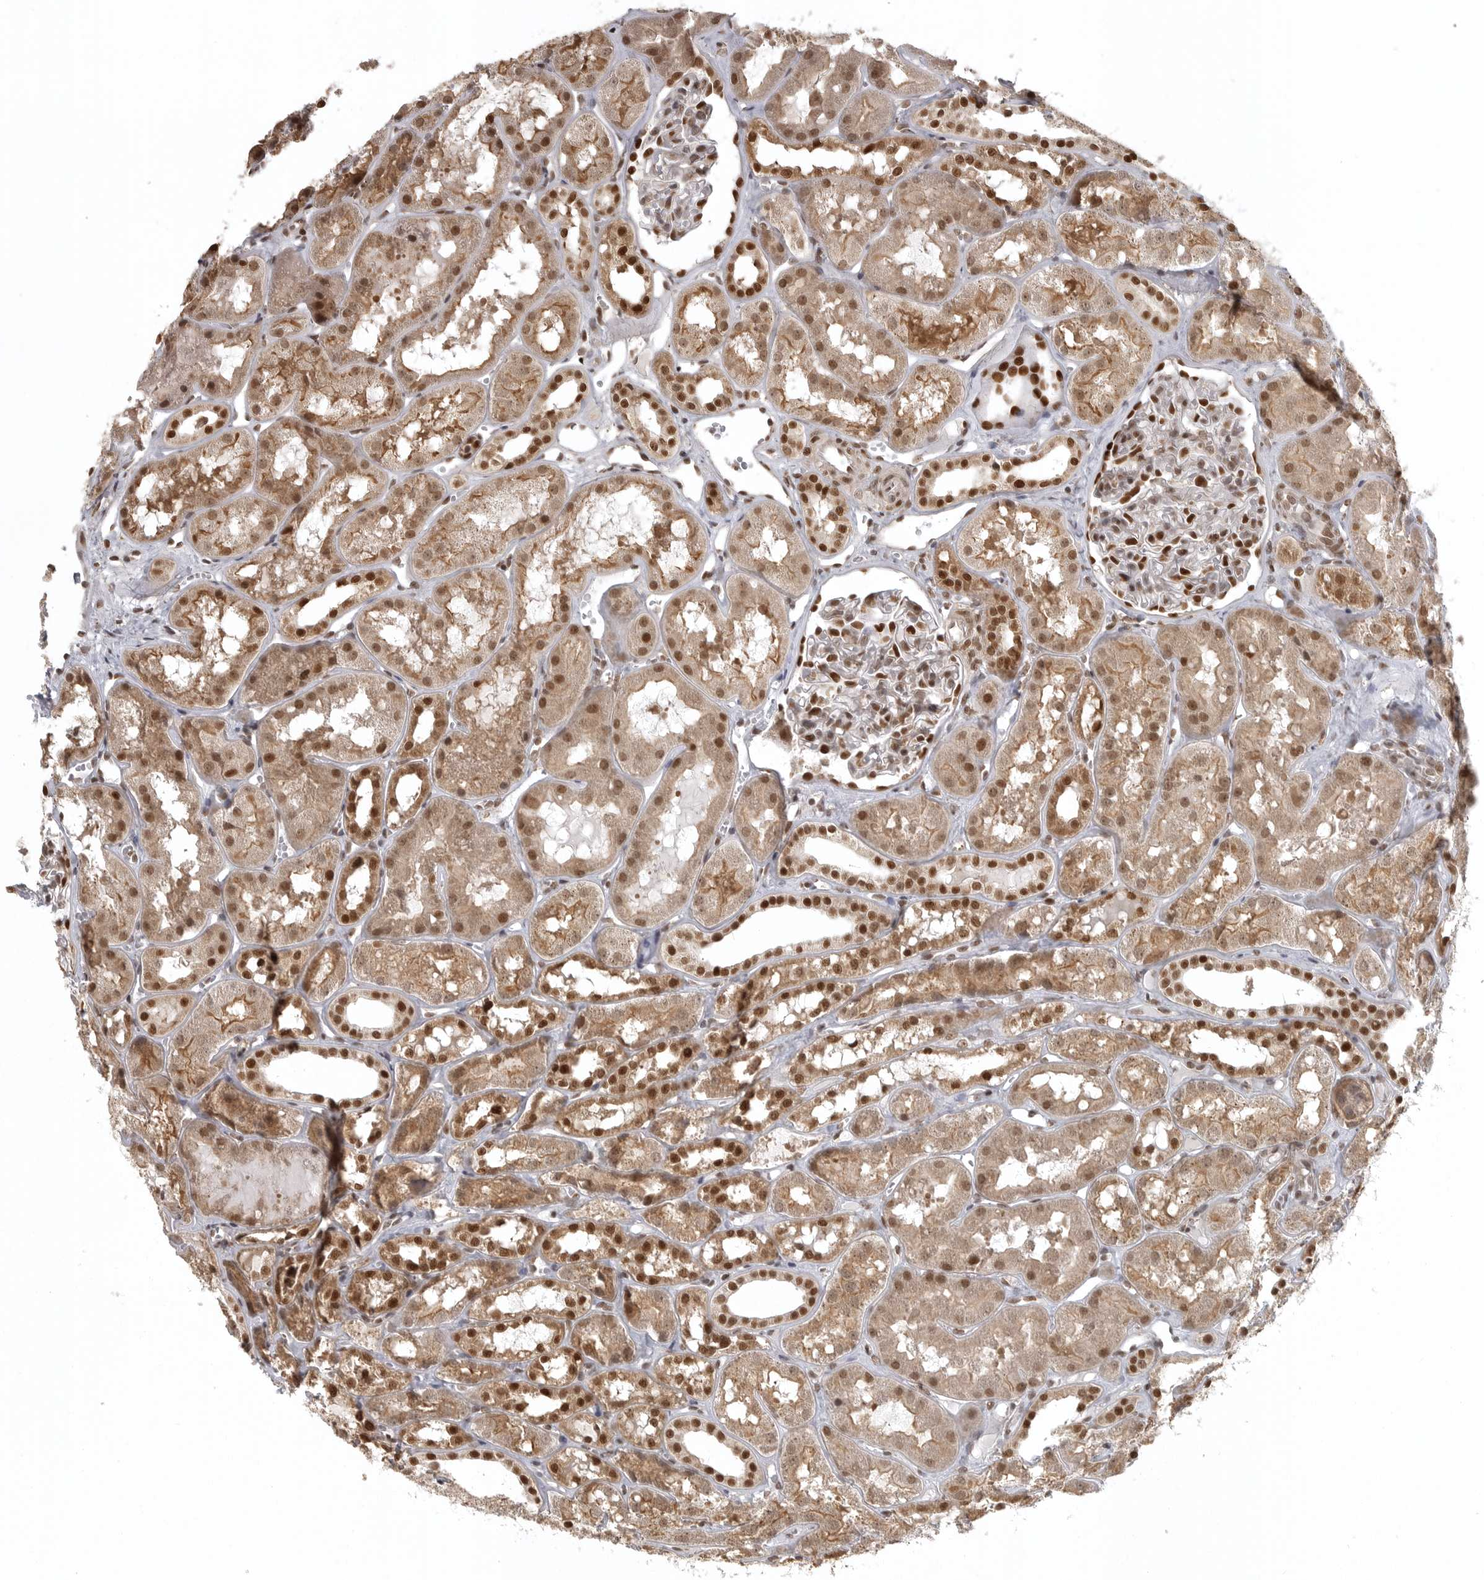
{"staining": {"intensity": "strong", "quantity": "25%-75%", "location": "nuclear"}, "tissue": "kidney", "cell_type": "Cells in glomeruli", "image_type": "normal", "snomed": [{"axis": "morphology", "description": "Normal tissue, NOS"}, {"axis": "topography", "description": "Kidney"}], "caption": "A high amount of strong nuclear positivity is present in approximately 25%-75% of cells in glomeruli in benign kidney. The protein is stained brown, and the nuclei are stained in blue (DAB IHC with brightfield microscopy, high magnification).", "gene": "ISG20L2", "patient": {"sex": "male", "age": 16}}